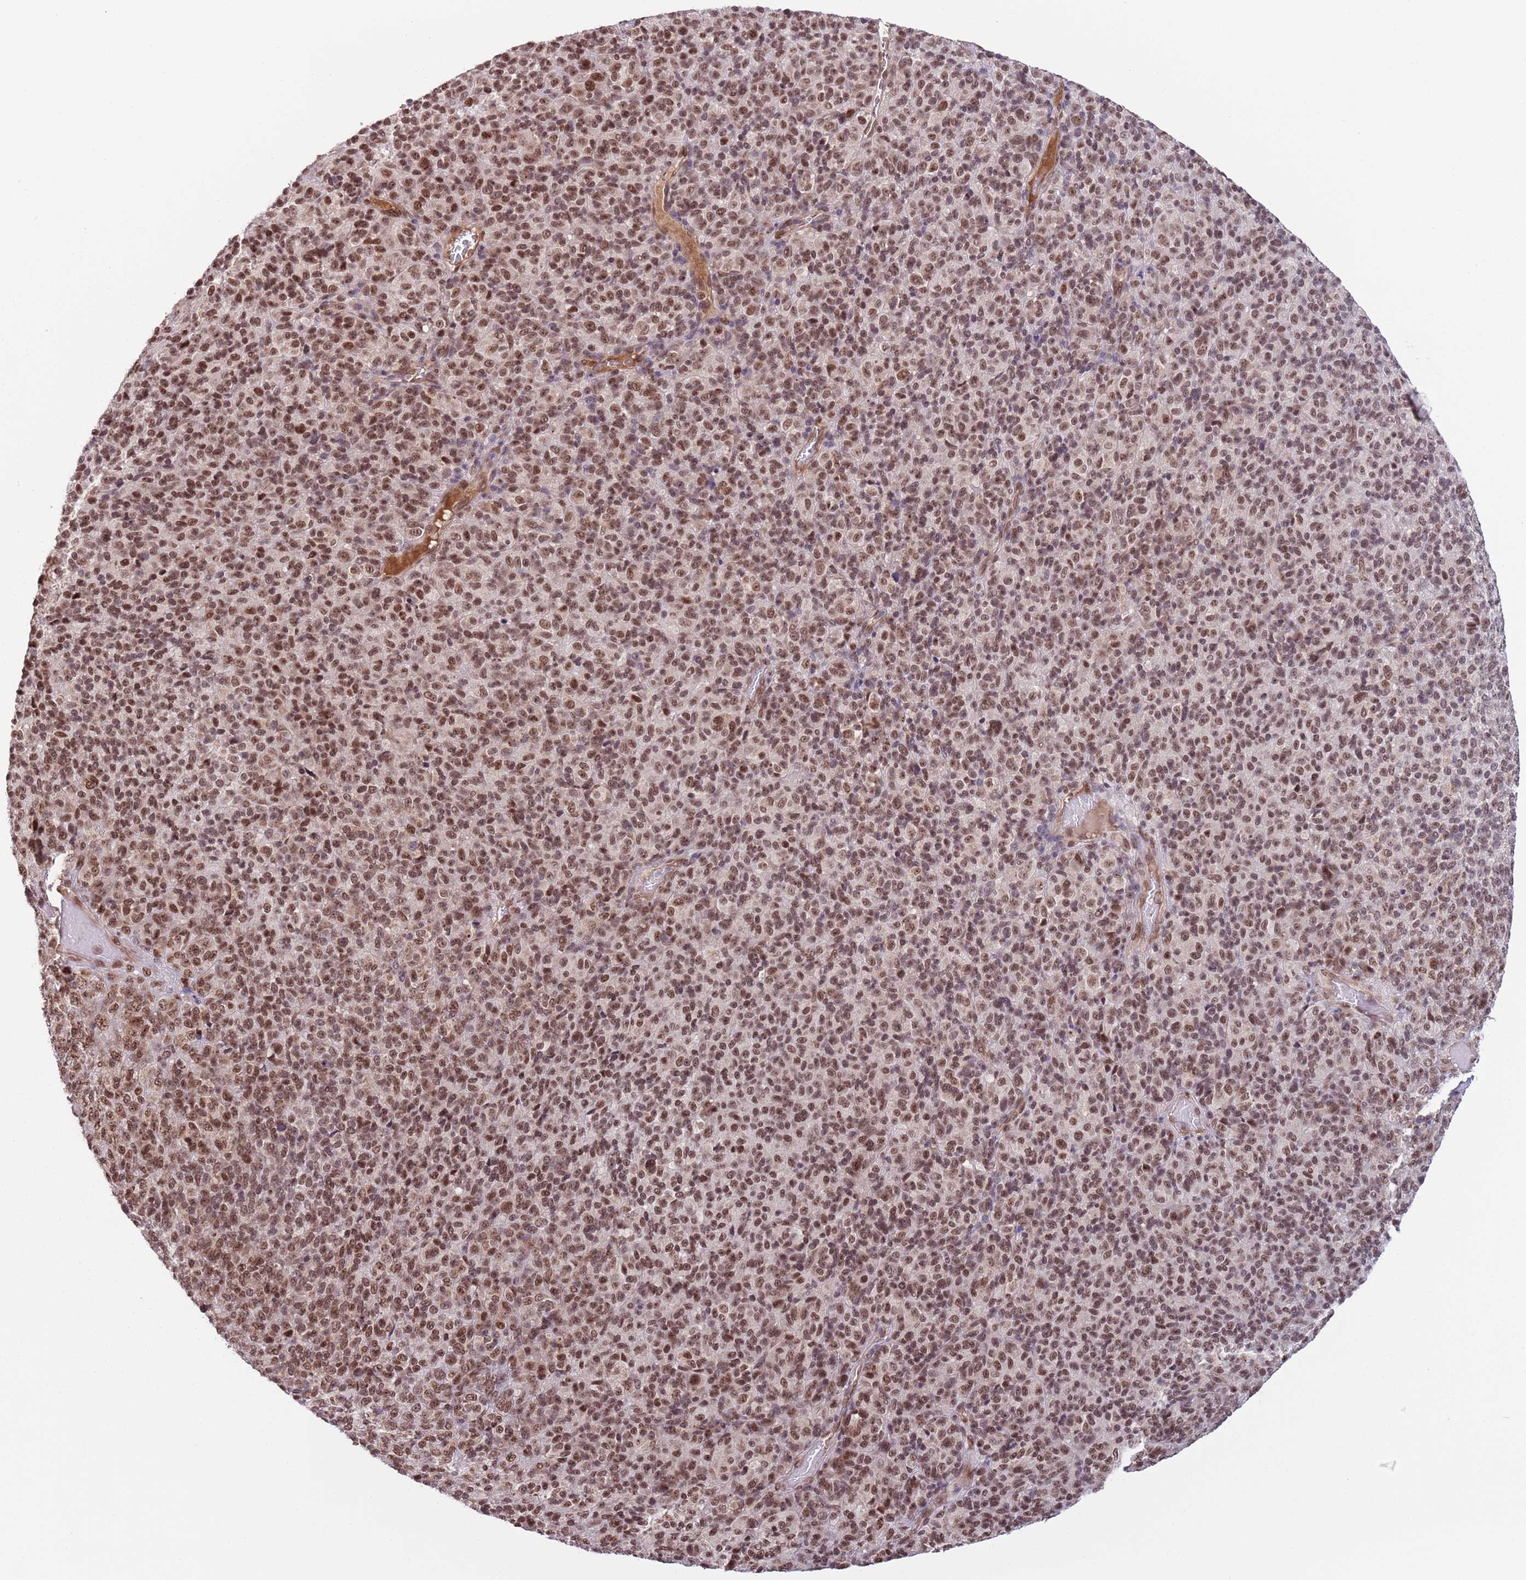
{"staining": {"intensity": "moderate", "quantity": ">75%", "location": "nuclear"}, "tissue": "melanoma", "cell_type": "Tumor cells", "image_type": "cancer", "snomed": [{"axis": "morphology", "description": "Malignant melanoma, Metastatic site"}, {"axis": "topography", "description": "Brain"}], "caption": "Moderate nuclear protein positivity is present in approximately >75% of tumor cells in melanoma.", "gene": "SIPA1L3", "patient": {"sex": "female", "age": 56}}